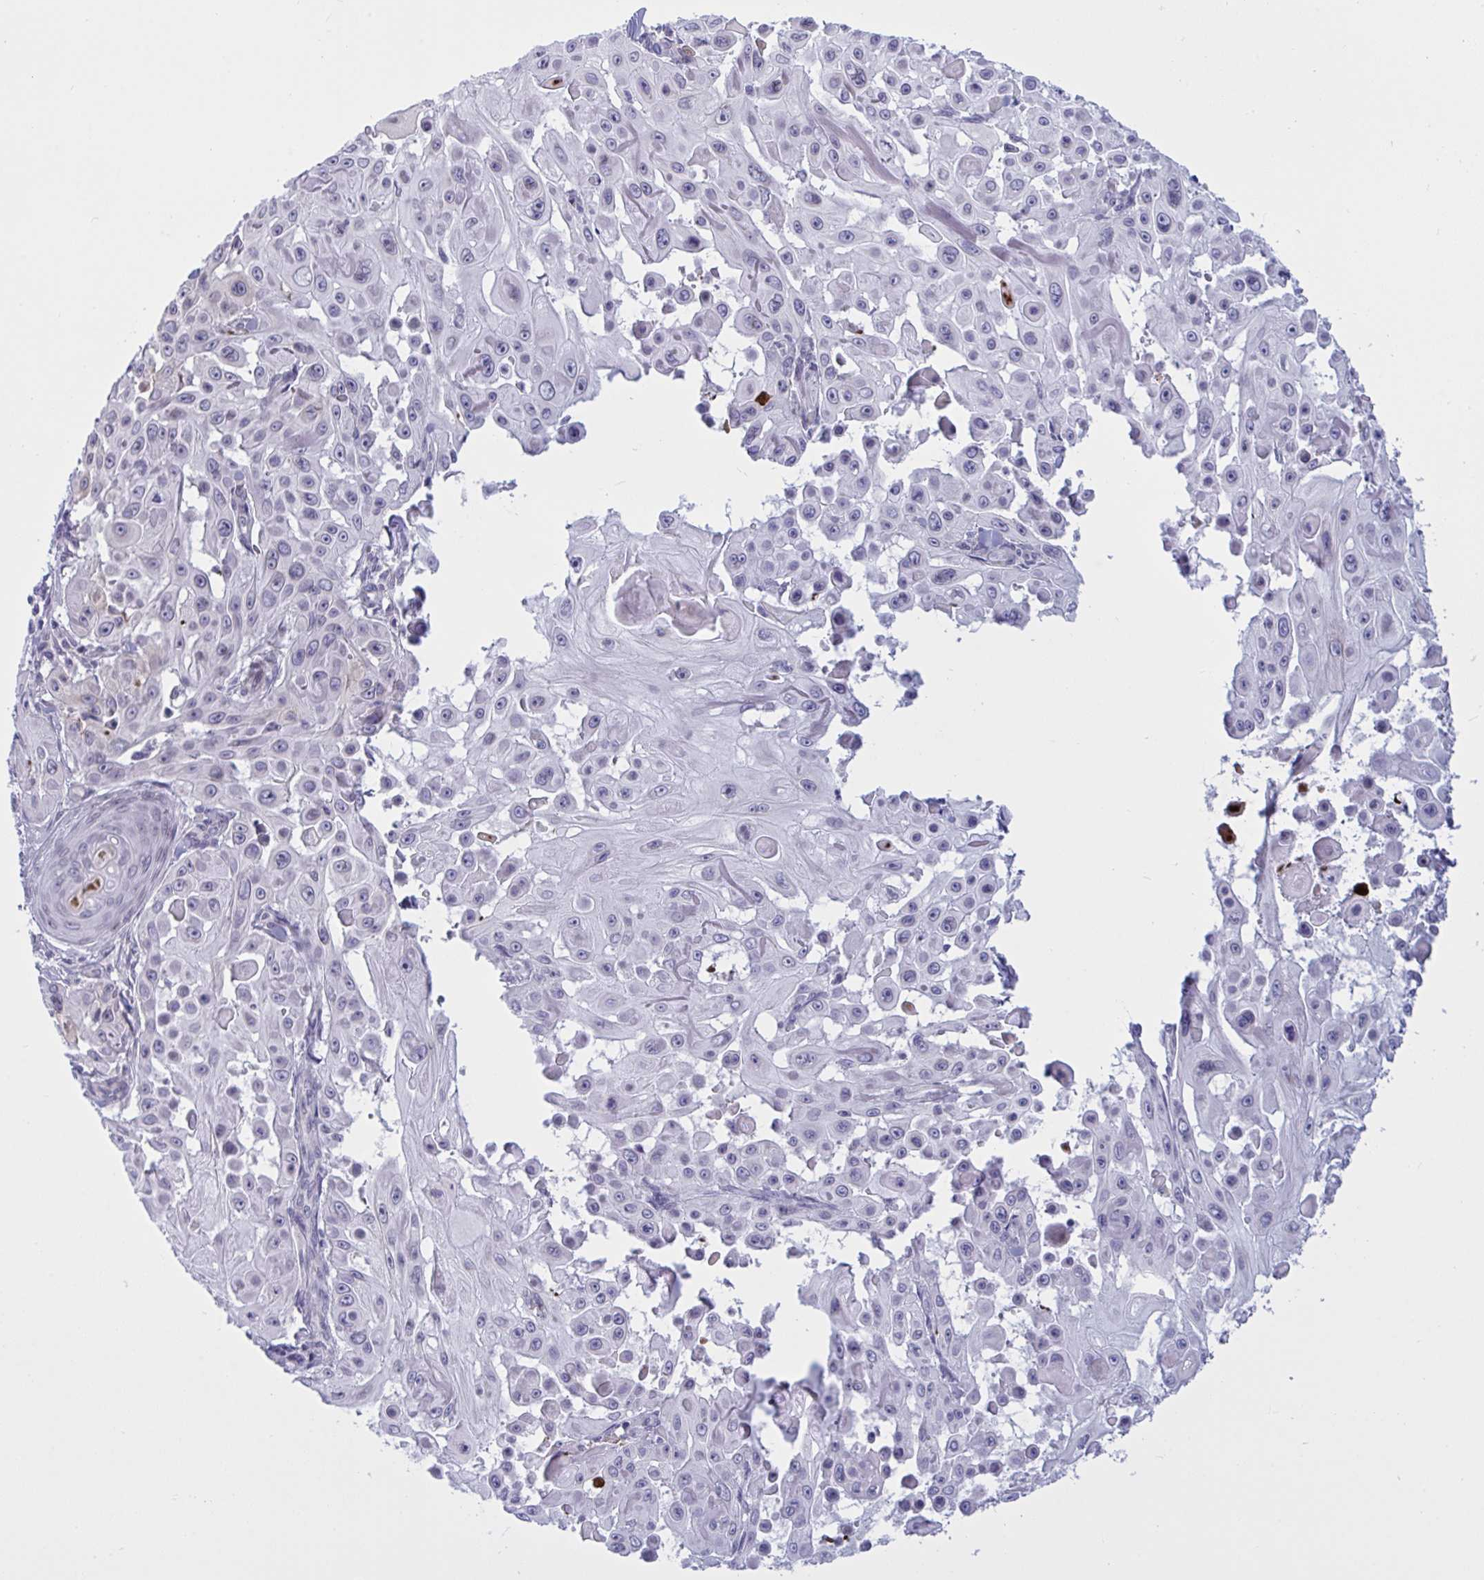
{"staining": {"intensity": "negative", "quantity": "none", "location": "none"}, "tissue": "skin cancer", "cell_type": "Tumor cells", "image_type": "cancer", "snomed": [{"axis": "morphology", "description": "Squamous cell carcinoma, NOS"}, {"axis": "topography", "description": "Skin"}], "caption": "This is a image of immunohistochemistry (IHC) staining of skin squamous cell carcinoma, which shows no staining in tumor cells. (DAB IHC, high magnification).", "gene": "DOCK11", "patient": {"sex": "male", "age": 91}}